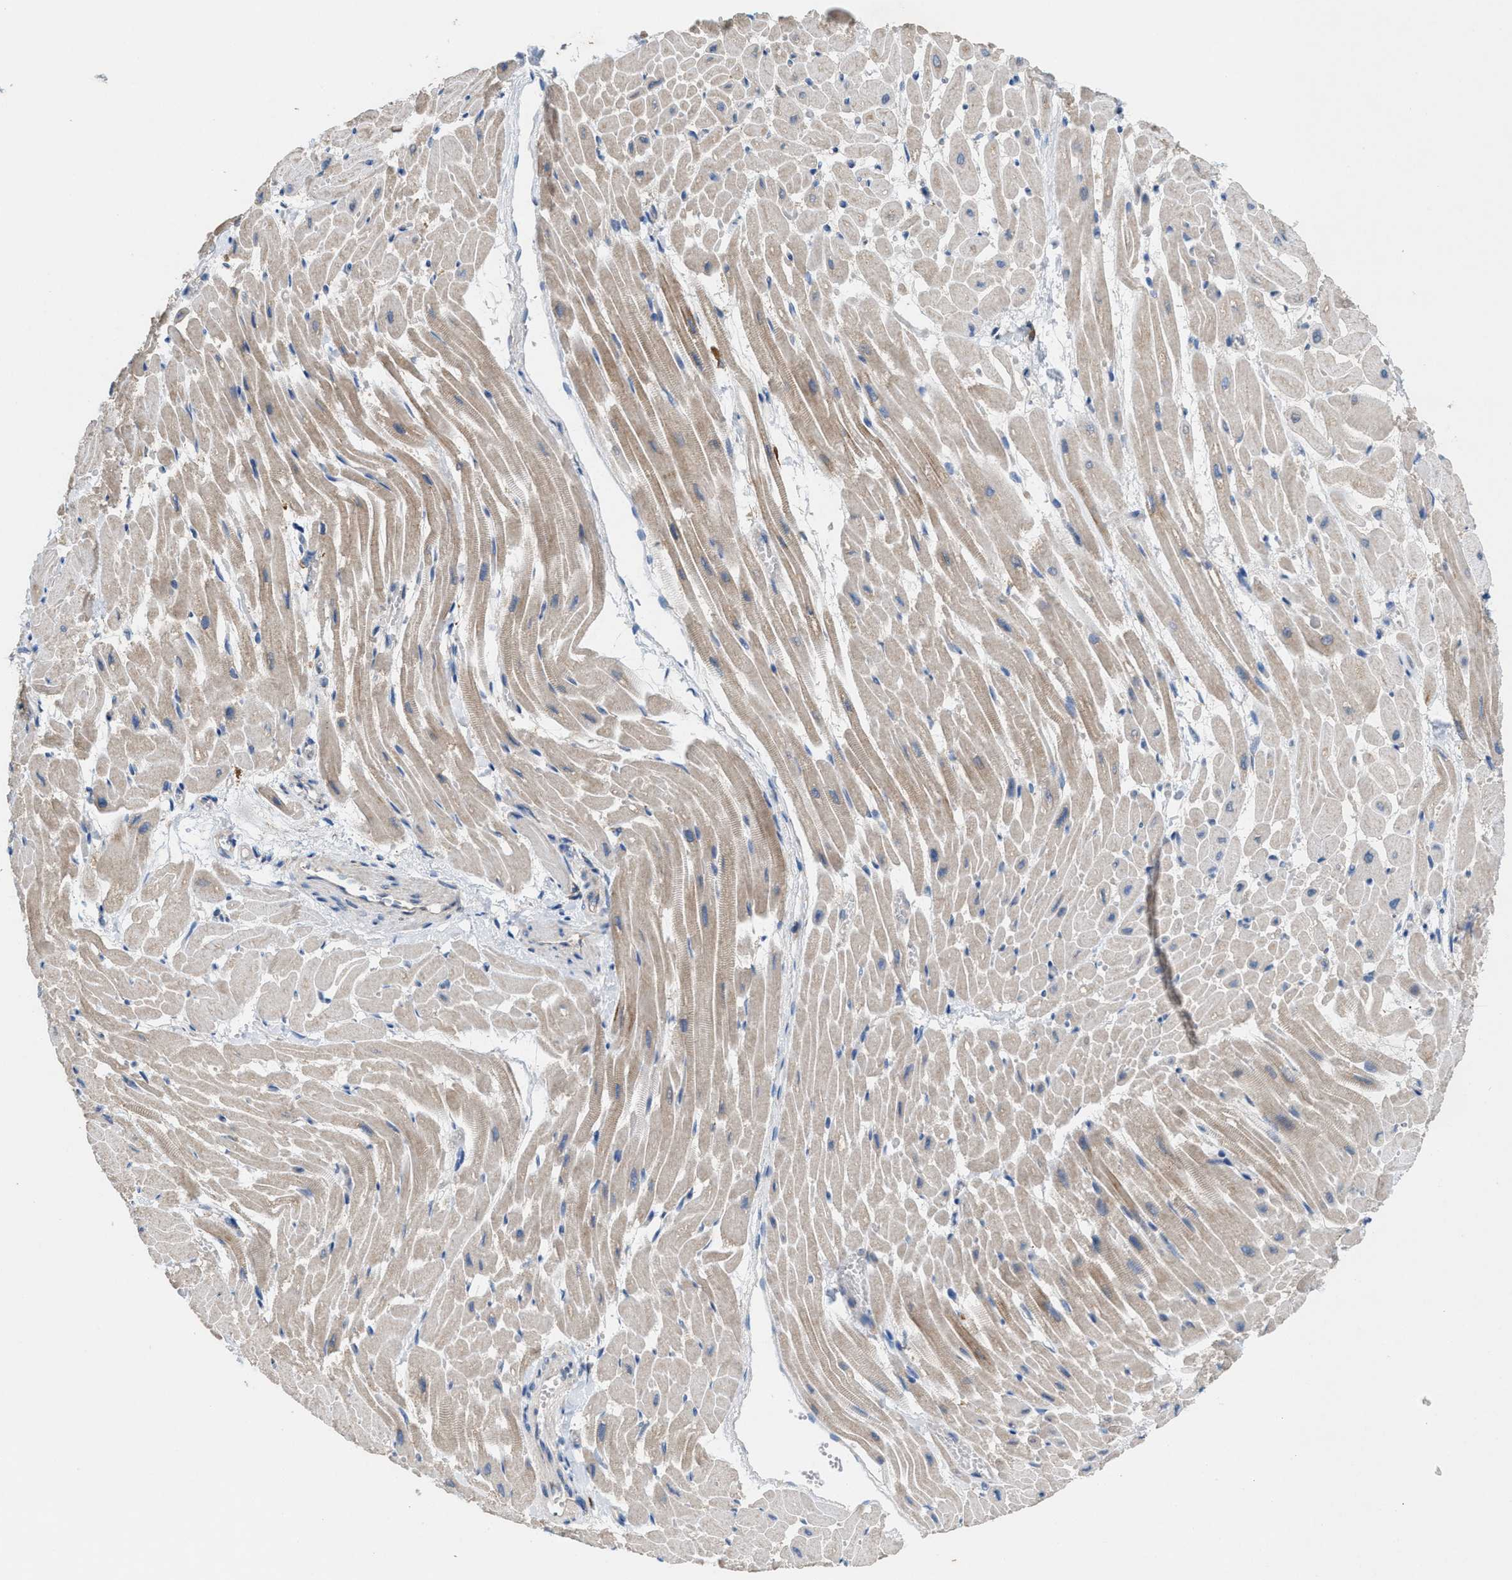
{"staining": {"intensity": "weak", "quantity": ">75%", "location": "cytoplasmic/membranous"}, "tissue": "heart muscle", "cell_type": "Cardiomyocytes", "image_type": "normal", "snomed": [{"axis": "morphology", "description": "Normal tissue, NOS"}, {"axis": "topography", "description": "Heart"}], "caption": "Immunohistochemical staining of unremarkable heart muscle reveals weak cytoplasmic/membranous protein expression in approximately >75% of cardiomyocytes. The protein of interest is stained brown, and the nuclei are stained in blue (DAB (3,3'-diaminobenzidine) IHC with brightfield microscopy, high magnification).", "gene": "DYNC2I1", "patient": {"sex": "male", "age": 45}}